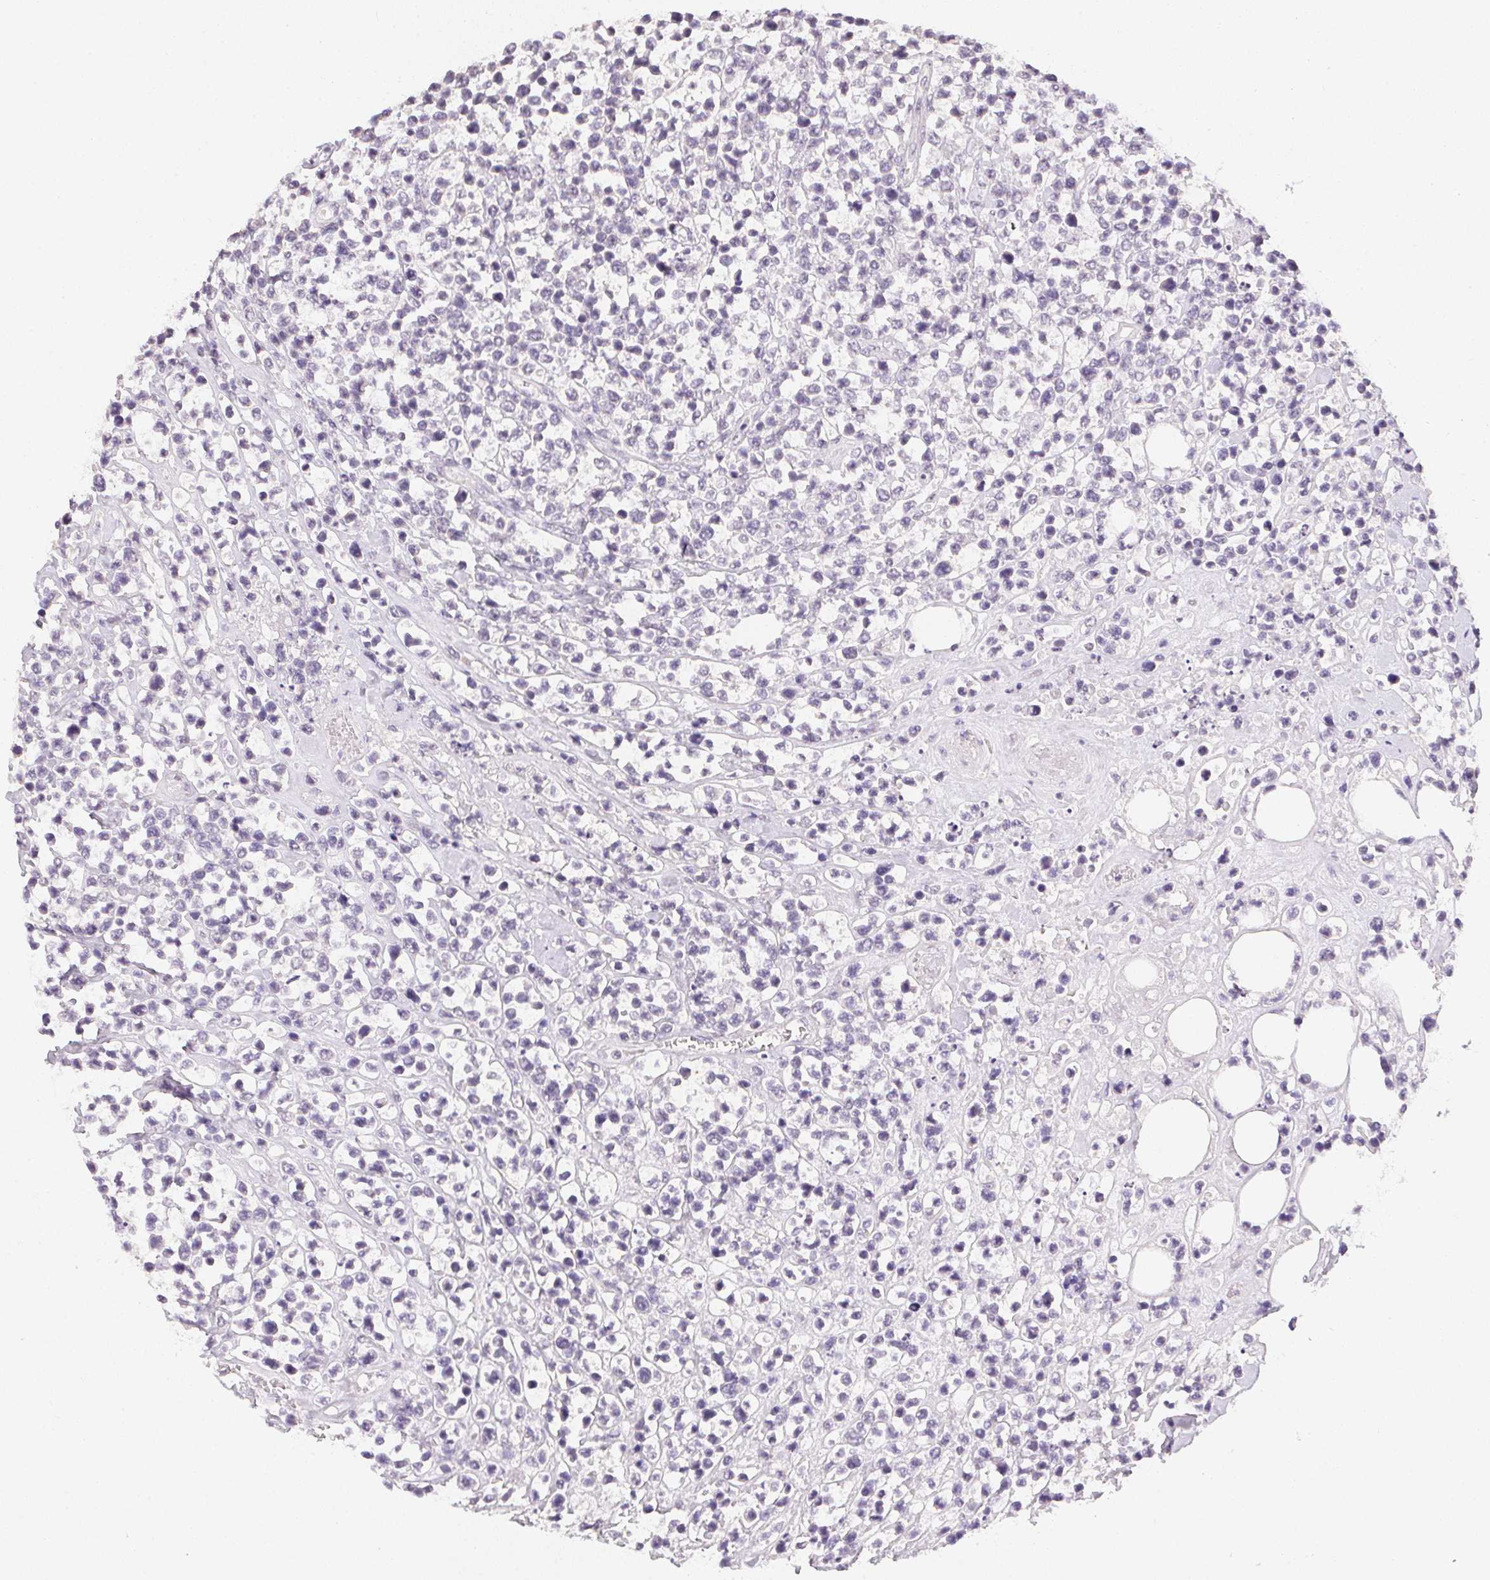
{"staining": {"intensity": "negative", "quantity": "none", "location": "none"}, "tissue": "lymphoma", "cell_type": "Tumor cells", "image_type": "cancer", "snomed": [{"axis": "morphology", "description": "Malignant lymphoma, non-Hodgkin's type, High grade"}, {"axis": "topography", "description": "Soft tissue"}], "caption": "Immunohistochemistry micrograph of human malignant lymphoma, non-Hodgkin's type (high-grade) stained for a protein (brown), which exhibits no positivity in tumor cells.", "gene": "PPY", "patient": {"sex": "female", "age": 56}}